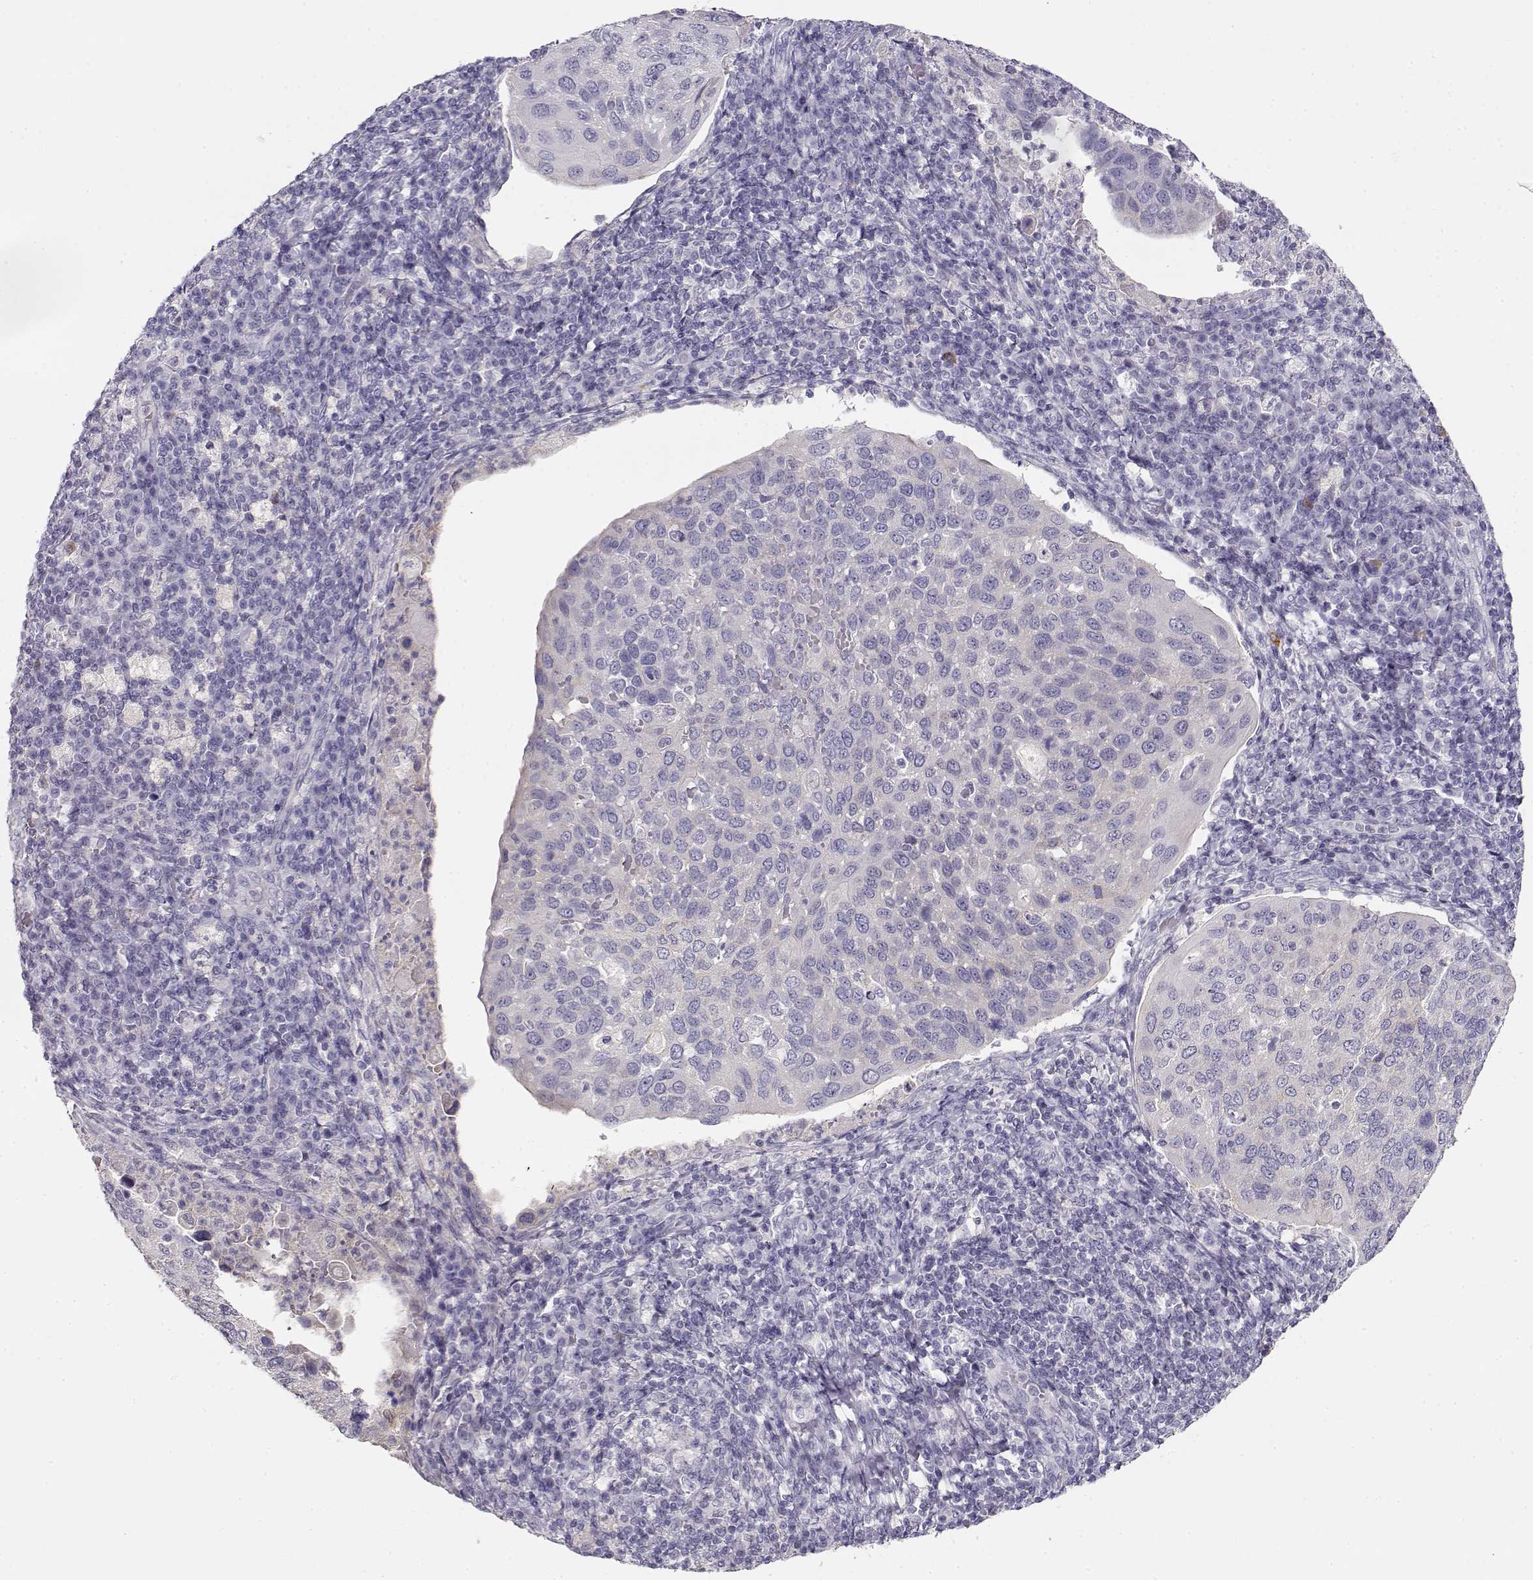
{"staining": {"intensity": "negative", "quantity": "none", "location": "none"}, "tissue": "cervical cancer", "cell_type": "Tumor cells", "image_type": "cancer", "snomed": [{"axis": "morphology", "description": "Squamous cell carcinoma, NOS"}, {"axis": "topography", "description": "Cervix"}], "caption": "Tumor cells show no significant protein expression in cervical squamous cell carcinoma.", "gene": "NDRG4", "patient": {"sex": "female", "age": 54}}